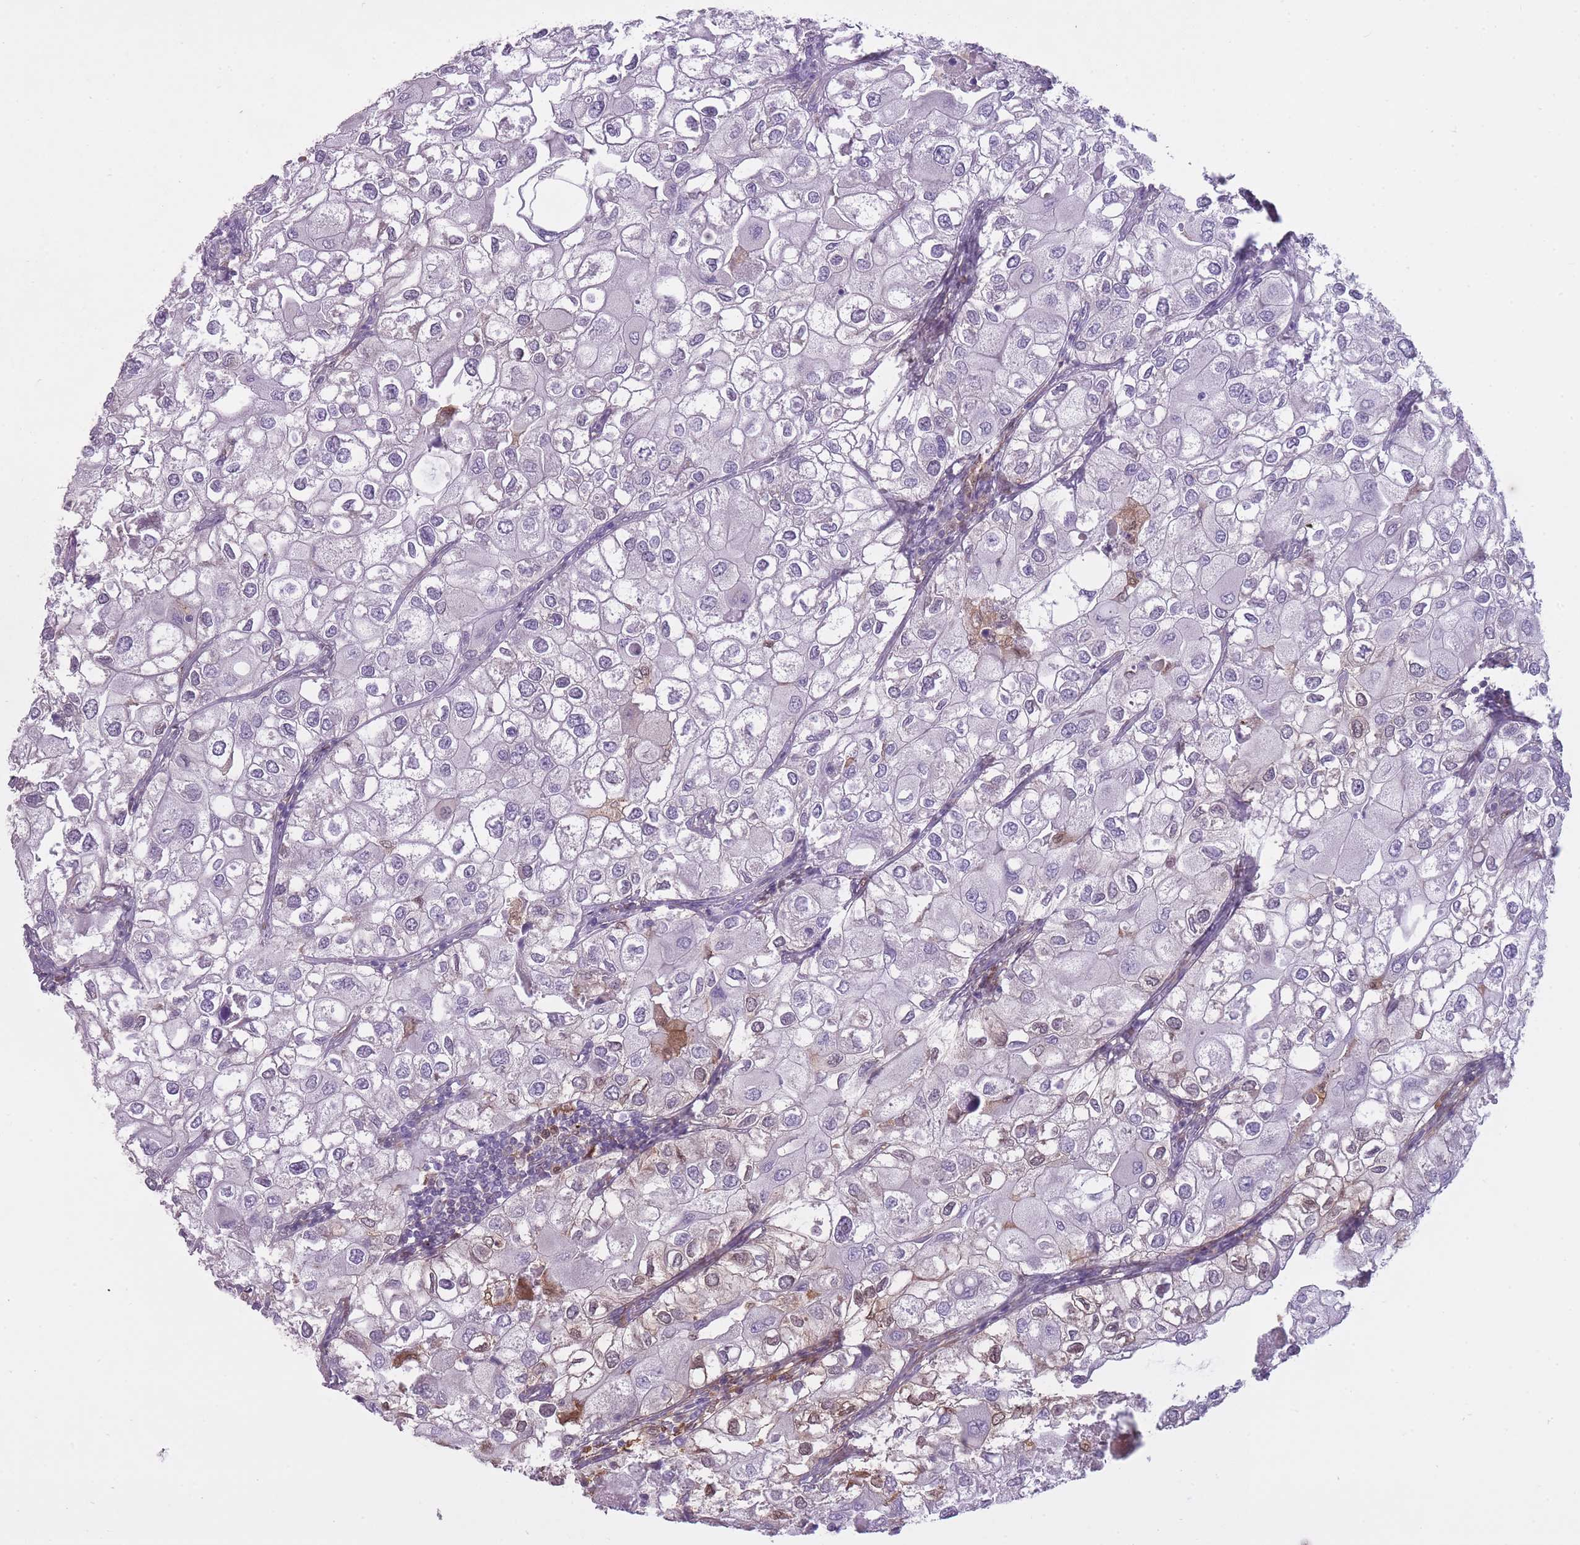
{"staining": {"intensity": "weak", "quantity": "<25%", "location": "cytoplasmic/membranous"}, "tissue": "urothelial cancer", "cell_type": "Tumor cells", "image_type": "cancer", "snomed": [{"axis": "morphology", "description": "Urothelial carcinoma, High grade"}, {"axis": "topography", "description": "Urinary bladder"}], "caption": "Micrograph shows no protein positivity in tumor cells of urothelial cancer tissue.", "gene": "LGALS9", "patient": {"sex": "male", "age": 64}}